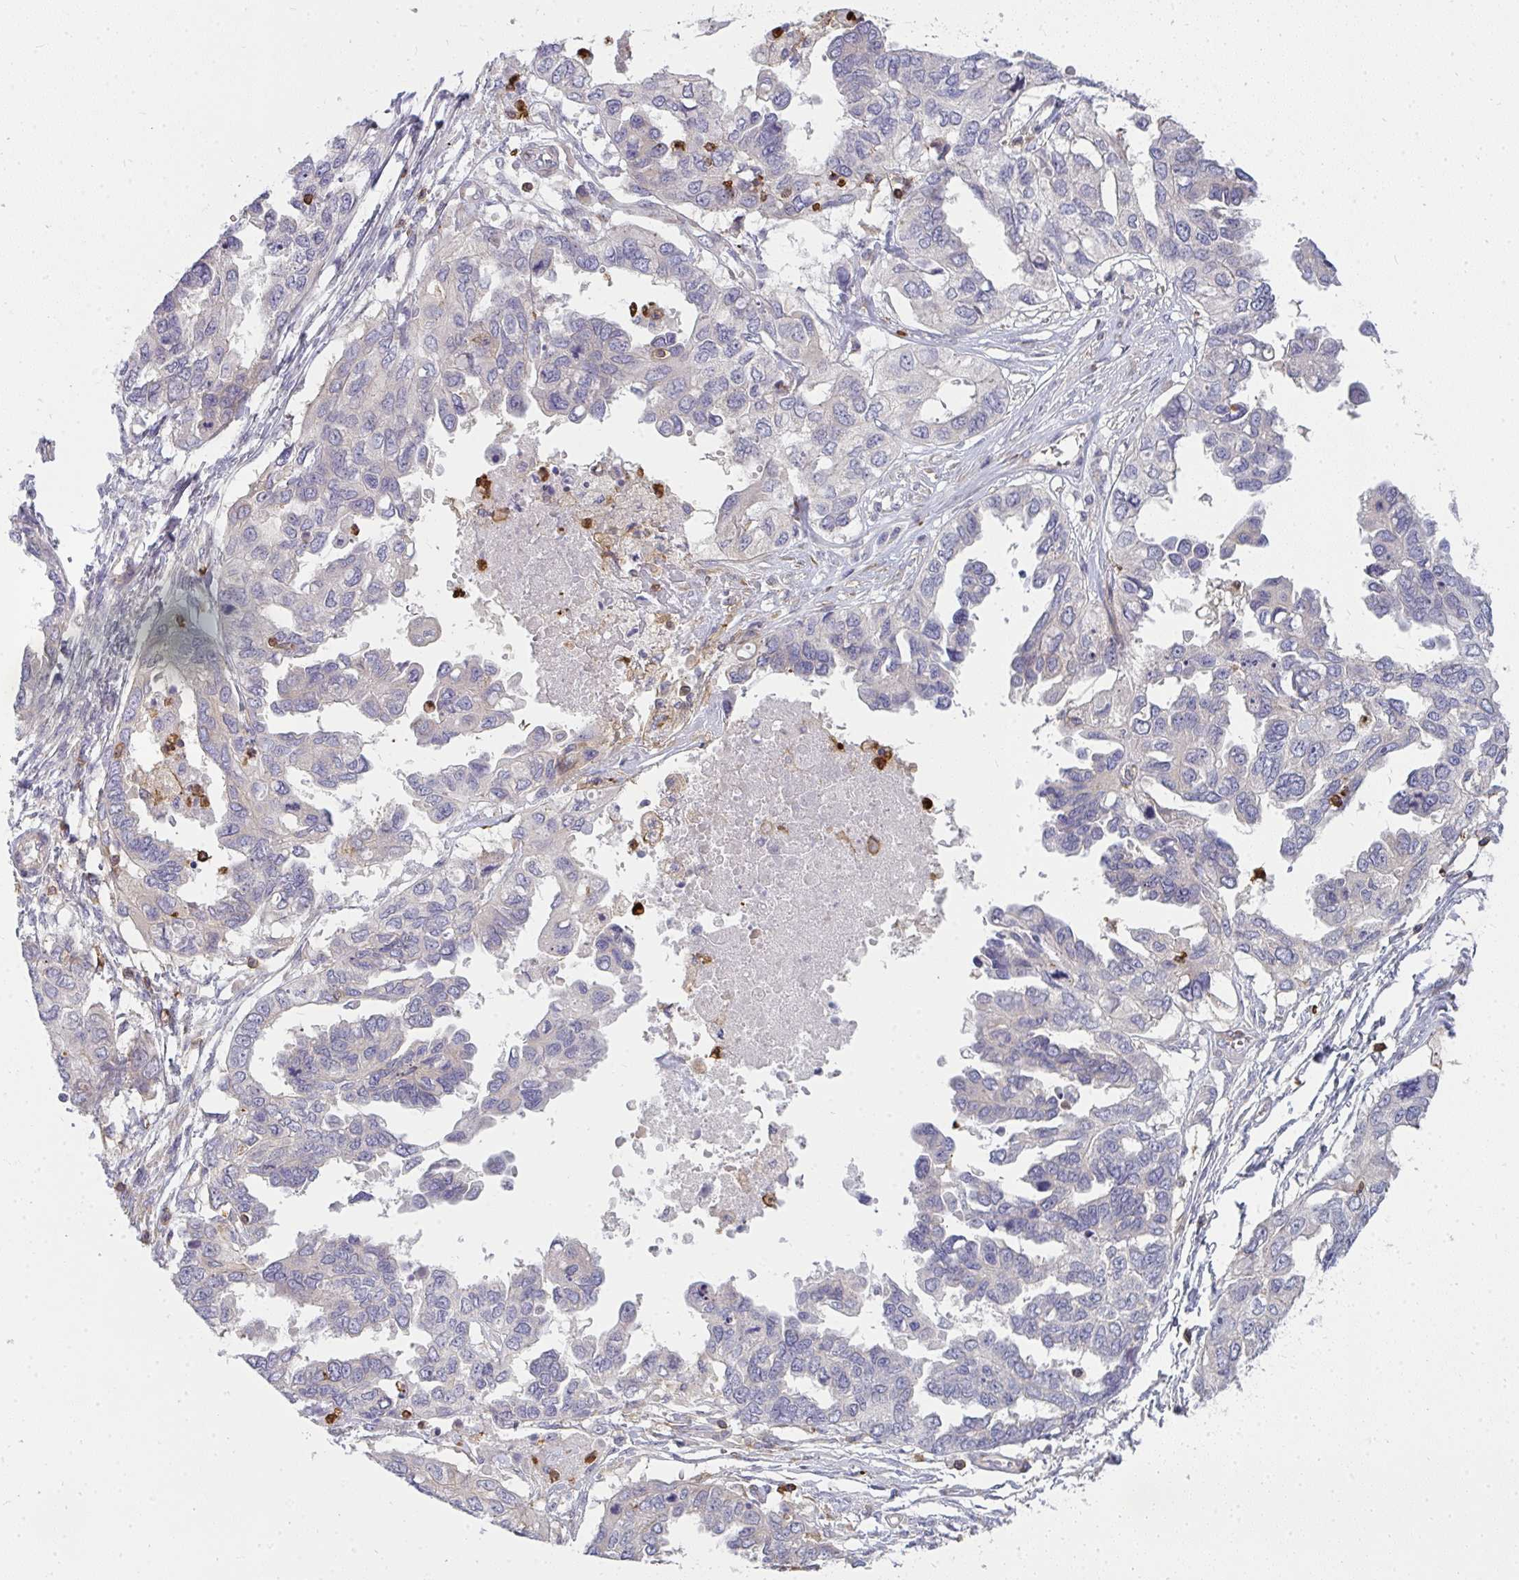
{"staining": {"intensity": "negative", "quantity": "none", "location": "none"}, "tissue": "ovarian cancer", "cell_type": "Tumor cells", "image_type": "cancer", "snomed": [{"axis": "morphology", "description": "Cystadenocarcinoma, serous, NOS"}, {"axis": "topography", "description": "Ovary"}], "caption": "High magnification brightfield microscopy of ovarian serous cystadenocarcinoma stained with DAB (3,3'-diaminobenzidine) (brown) and counterstained with hematoxylin (blue): tumor cells show no significant staining.", "gene": "CSF3R", "patient": {"sex": "female", "age": 53}}